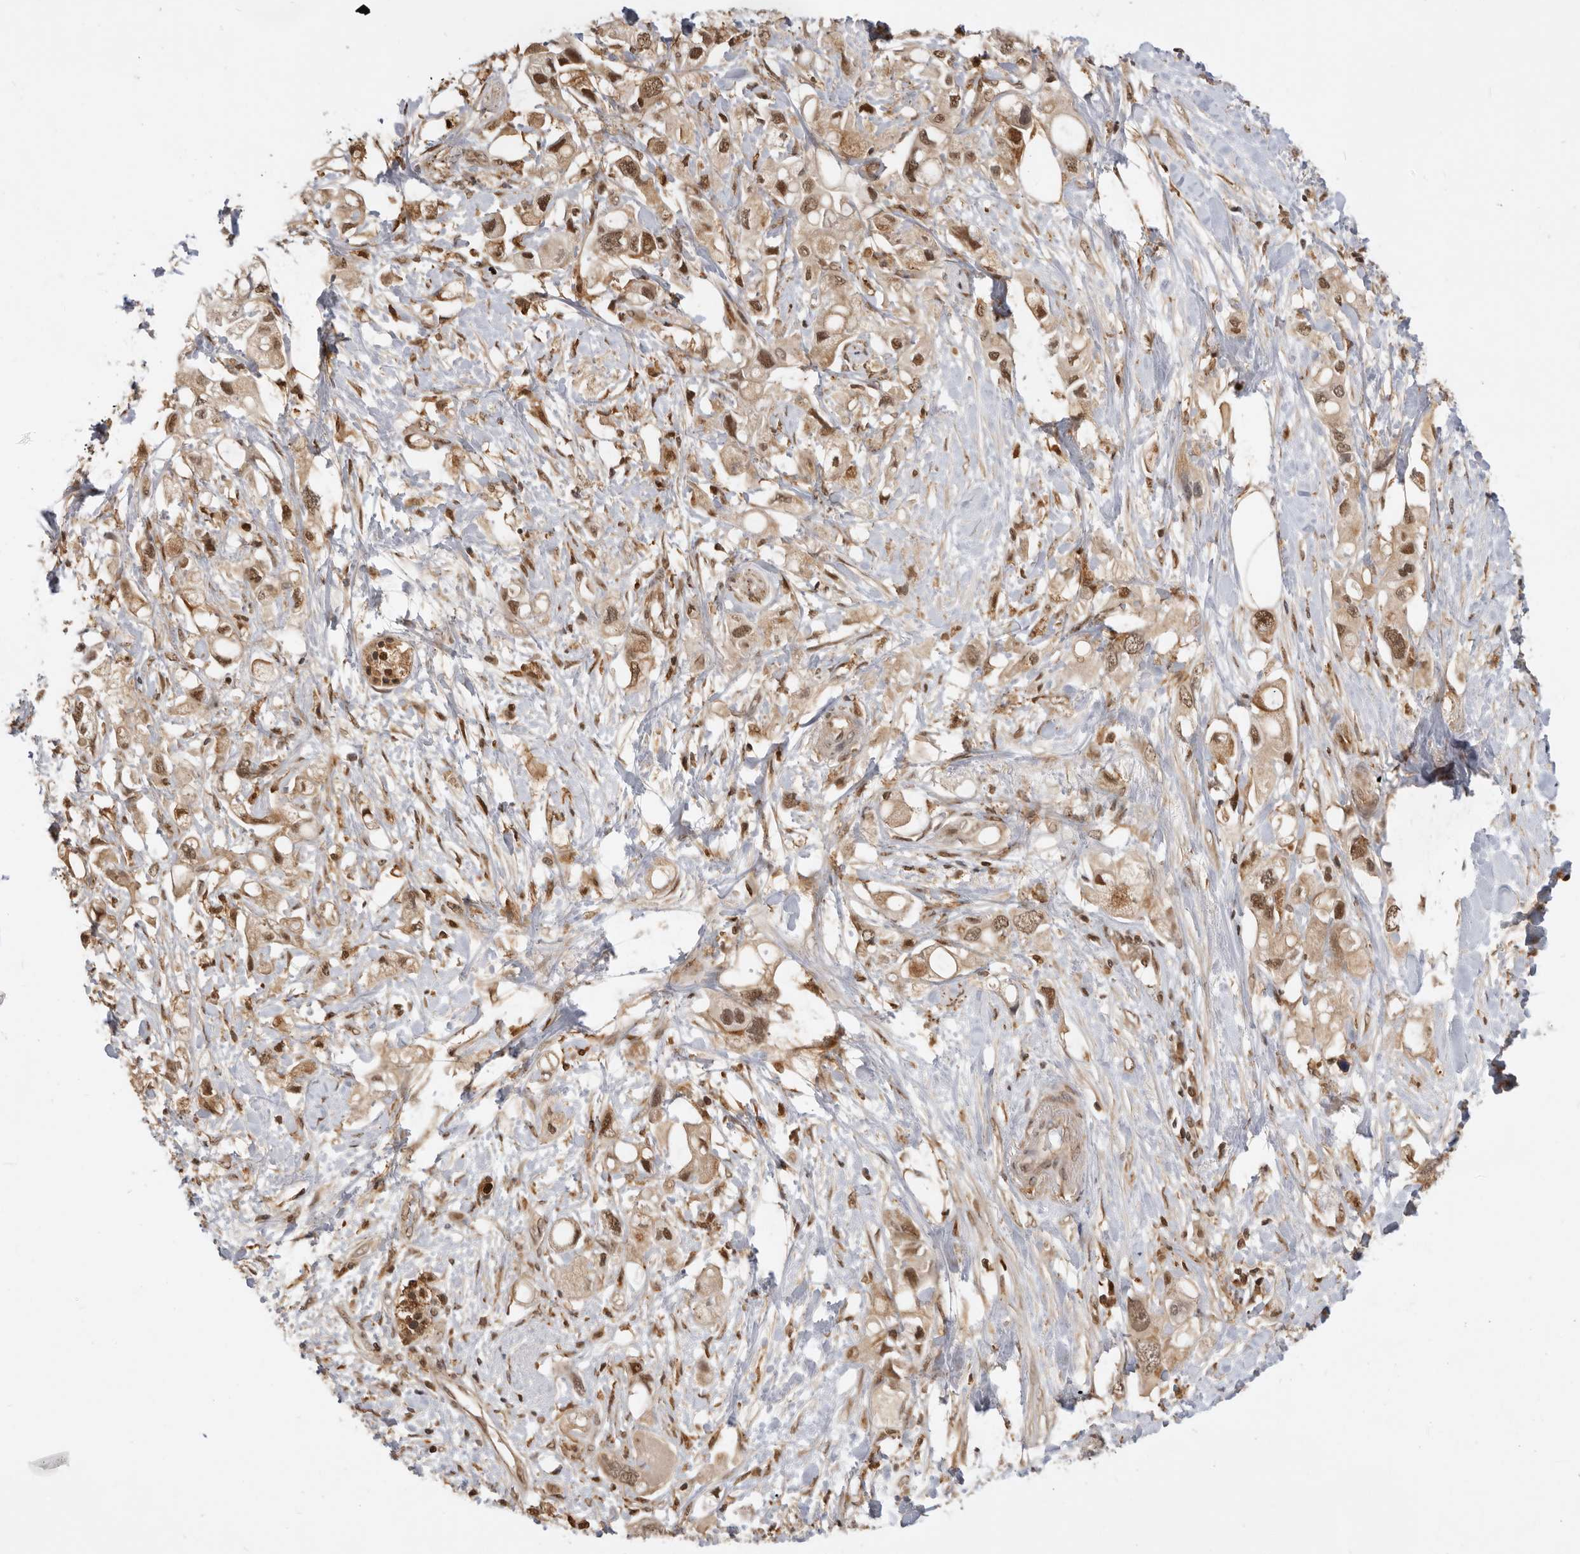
{"staining": {"intensity": "moderate", "quantity": ">75%", "location": "cytoplasmic/membranous,nuclear"}, "tissue": "pancreatic cancer", "cell_type": "Tumor cells", "image_type": "cancer", "snomed": [{"axis": "morphology", "description": "Adenocarcinoma, NOS"}, {"axis": "topography", "description": "Pancreas"}], "caption": "Immunohistochemistry of pancreatic cancer (adenocarcinoma) exhibits medium levels of moderate cytoplasmic/membranous and nuclear expression in about >75% of tumor cells.", "gene": "ADPRS", "patient": {"sex": "female", "age": 56}}